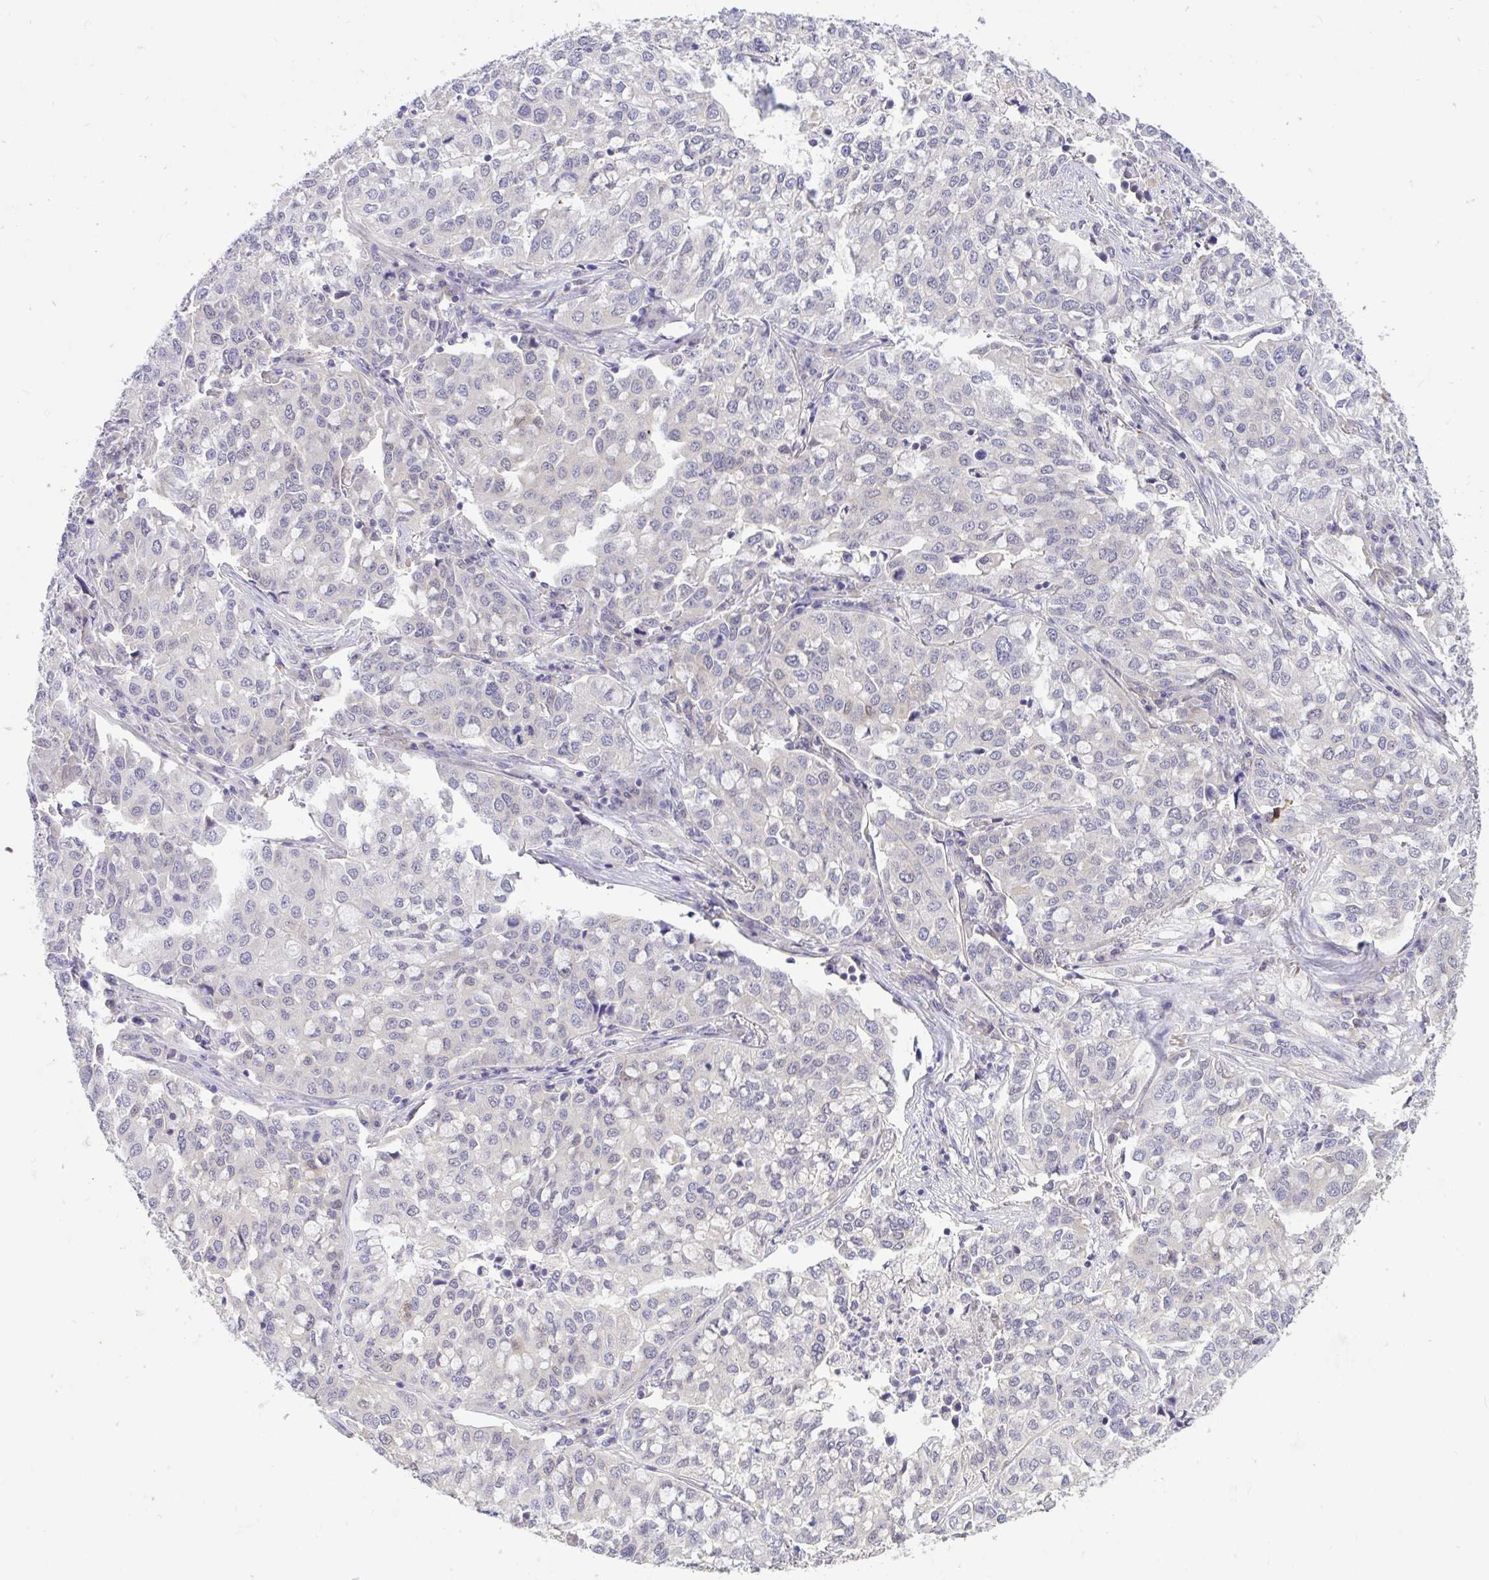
{"staining": {"intensity": "negative", "quantity": "none", "location": "none"}, "tissue": "lung cancer", "cell_type": "Tumor cells", "image_type": "cancer", "snomed": [{"axis": "morphology", "description": "Adenocarcinoma, NOS"}, {"axis": "morphology", "description": "Adenocarcinoma, metastatic, NOS"}, {"axis": "topography", "description": "Lymph node"}, {"axis": "topography", "description": "Lung"}], "caption": "The immunohistochemistry (IHC) histopathology image has no significant expression in tumor cells of lung metastatic adenocarcinoma tissue.", "gene": "C19orf54", "patient": {"sex": "female", "age": 65}}